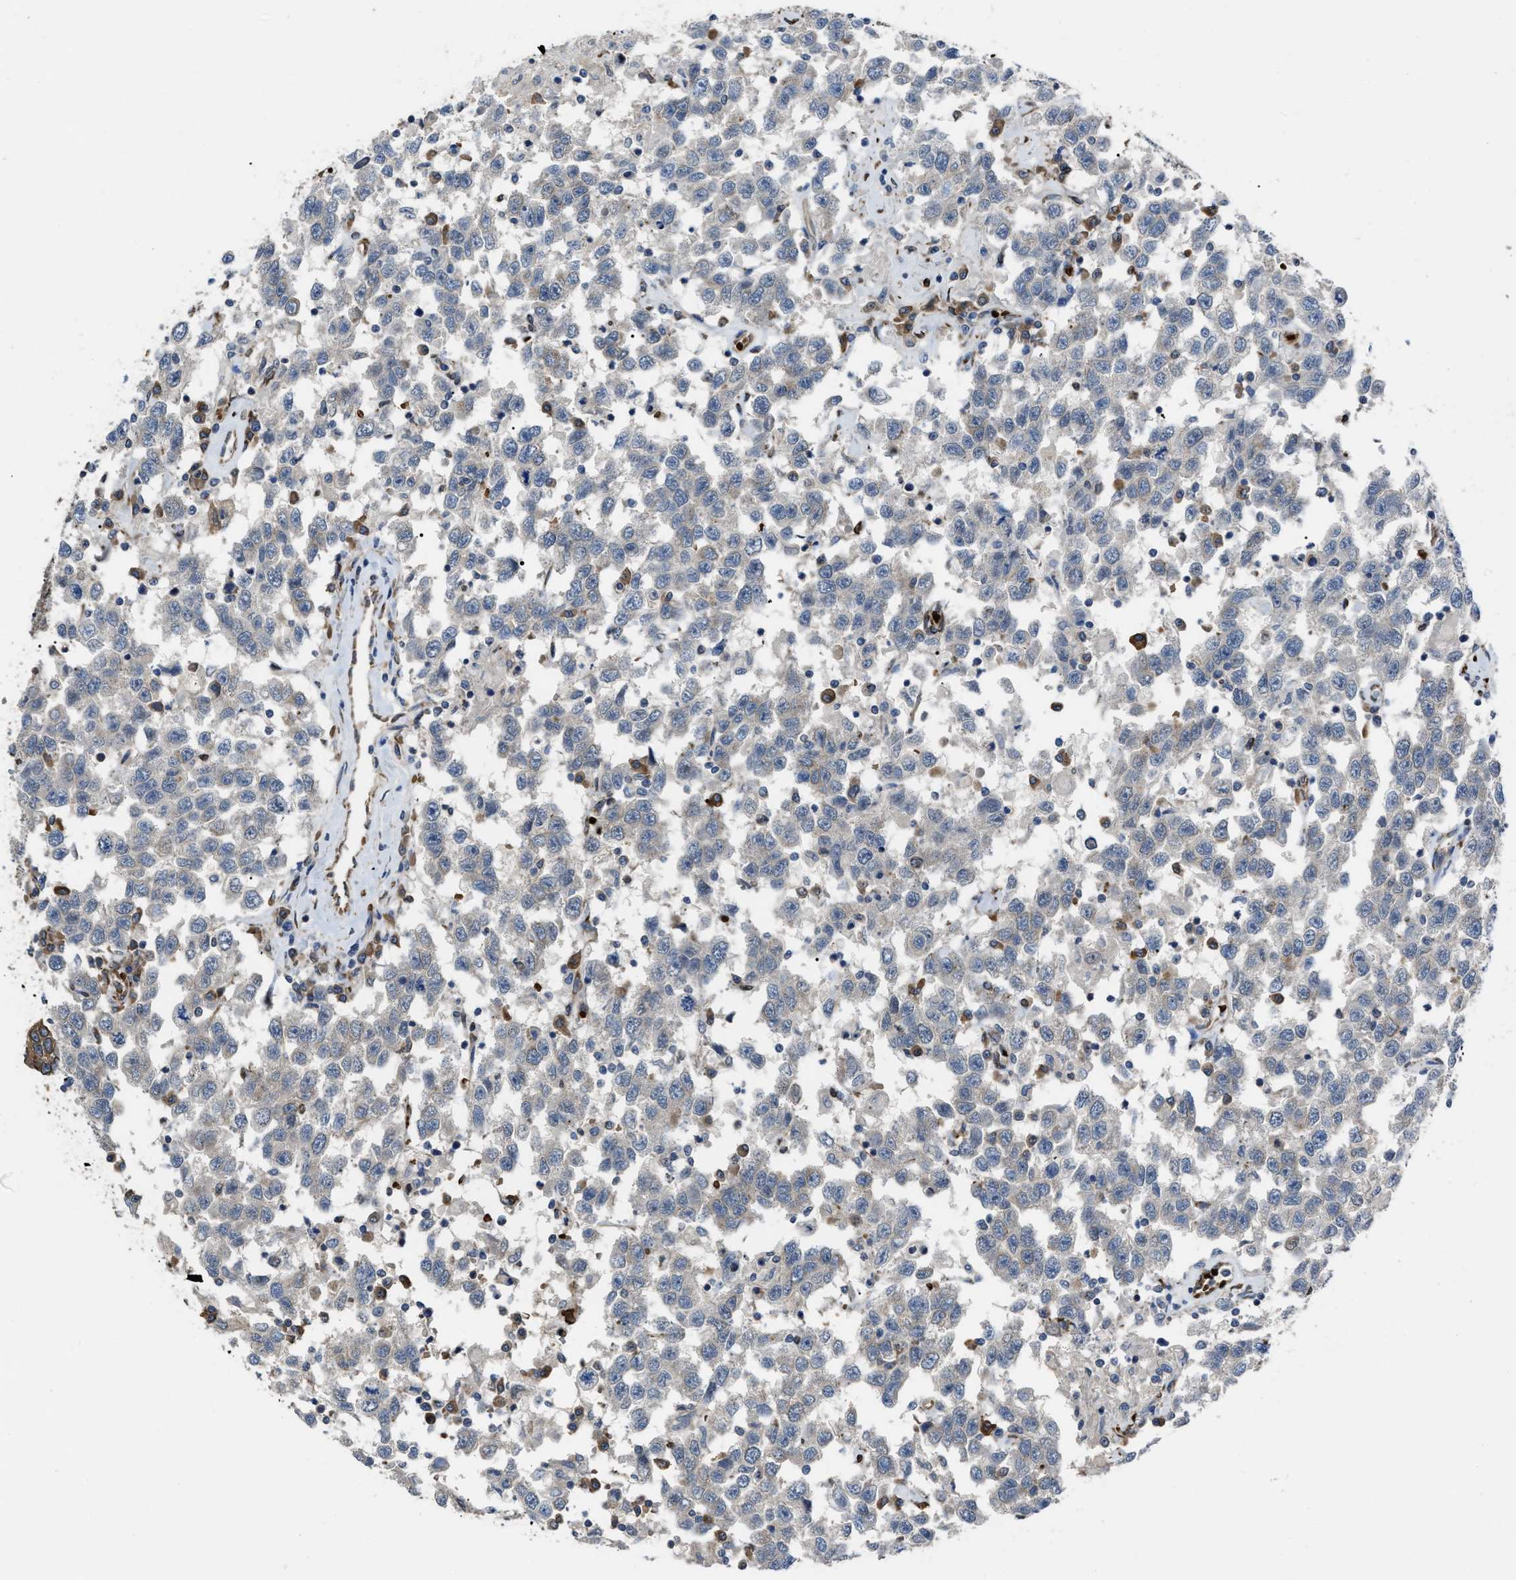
{"staining": {"intensity": "weak", "quantity": "<25%", "location": "cytoplasmic/membranous"}, "tissue": "testis cancer", "cell_type": "Tumor cells", "image_type": "cancer", "snomed": [{"axis": "morphology", "description": "Seminoma, NOS"}, {"axis": "topography", "description": "Testis"}], "caption": "Testis cancer (seminoma) was stained to show a protein in brown. There is no significant expression in tumor cells.", "gene": "SELENOM", "patient": {"sex": "male", "age": 41}}